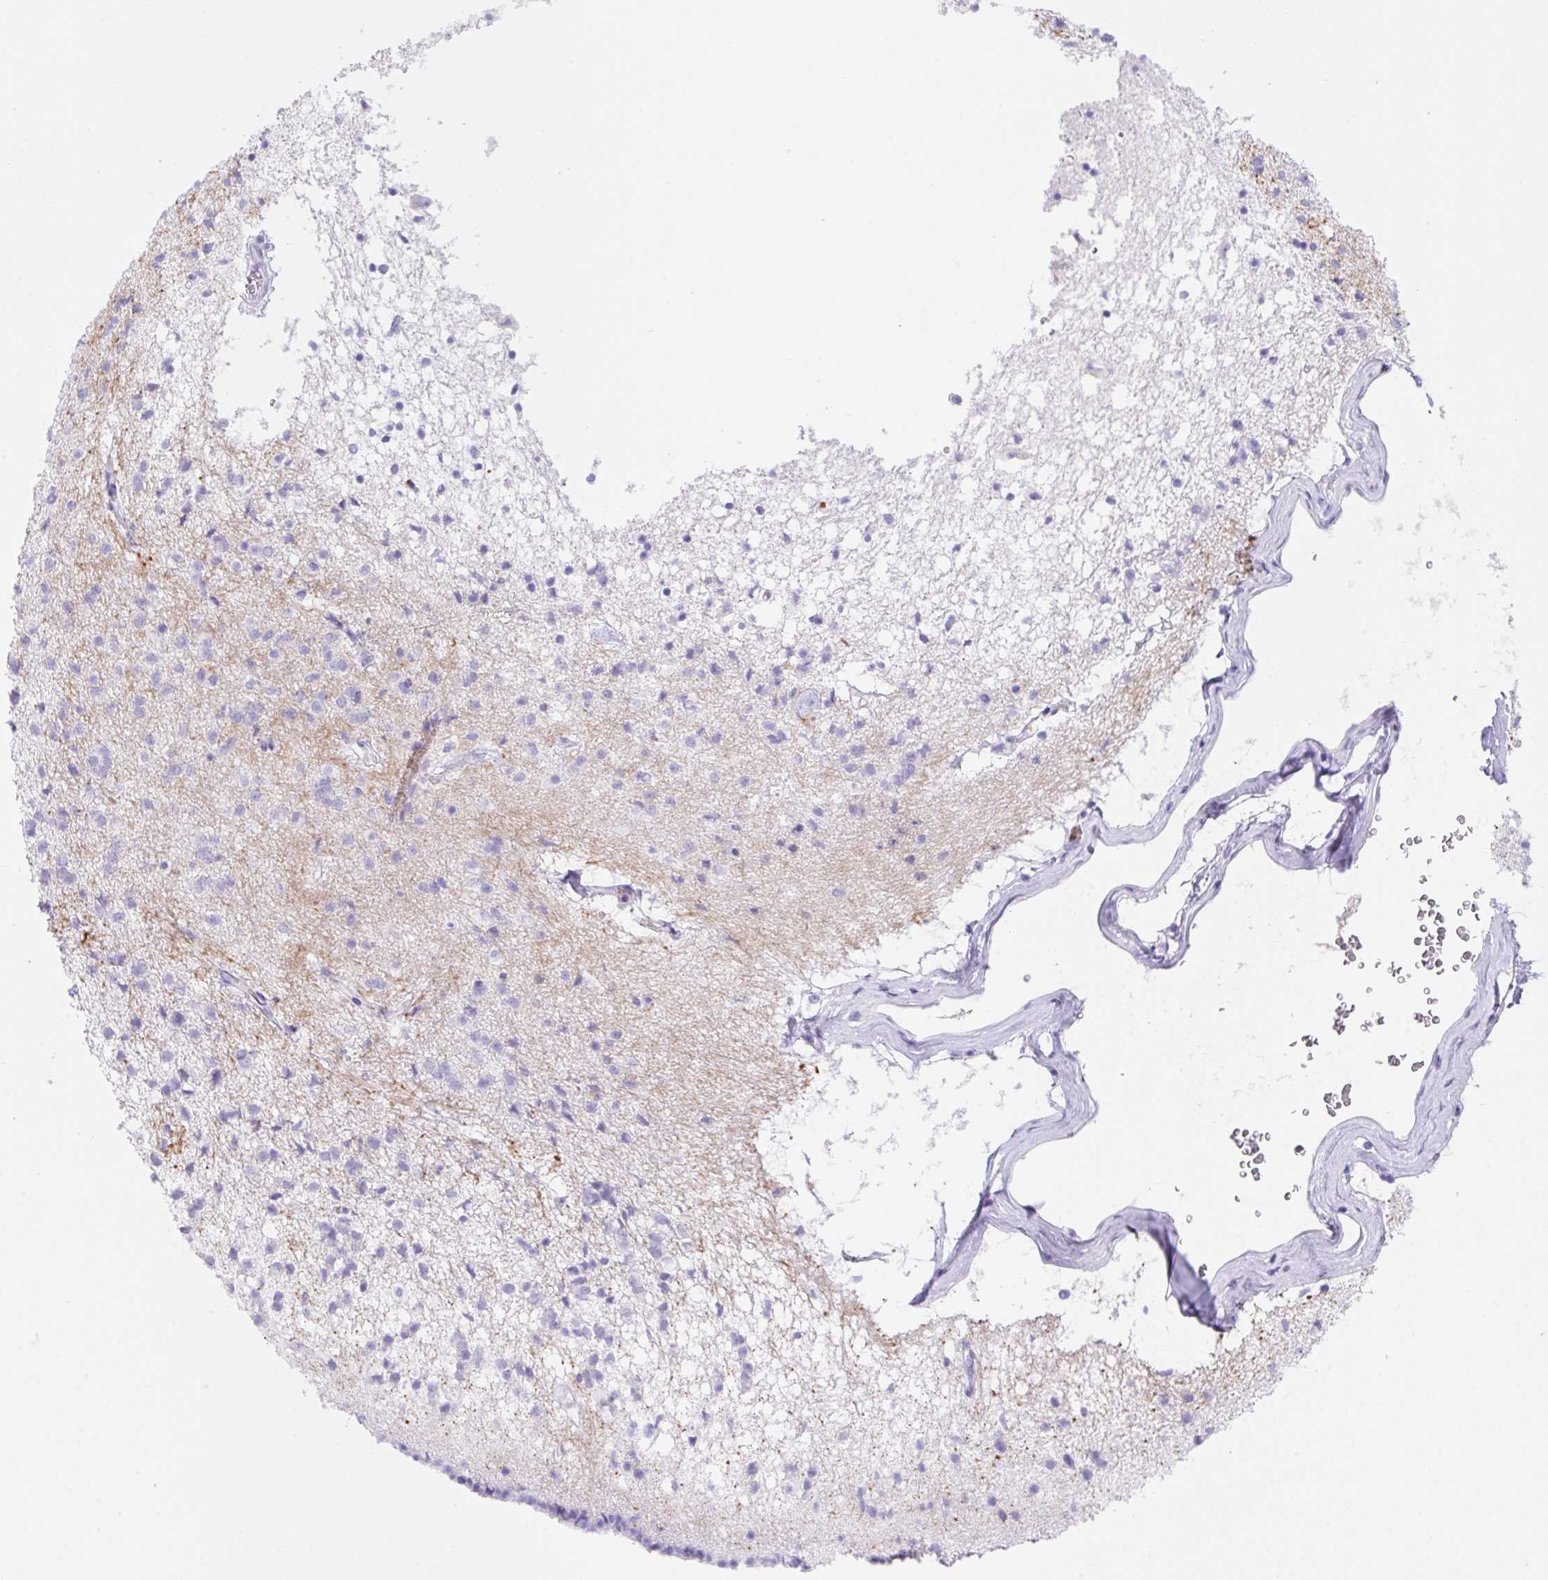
{"staining": {"intensity": "negative", "quantity": "none", "location": "none"}, "tissue": "caudate", "cell_type": "Glial cells", "image_type": "normal", "snomed": [{"axis": "morphology", "description": "Normal tissue, NOS"}, {"axis": "topography", "description": "Lateral ventricle wall"}], "caption": "Normal caudate was stained to show a protein in brown. There is no significant staining in glial cells. (IHC, brightfield microscopy, high magnification).", "gene": "KLK8", "patient": {"sex": "male", "age": 58}}